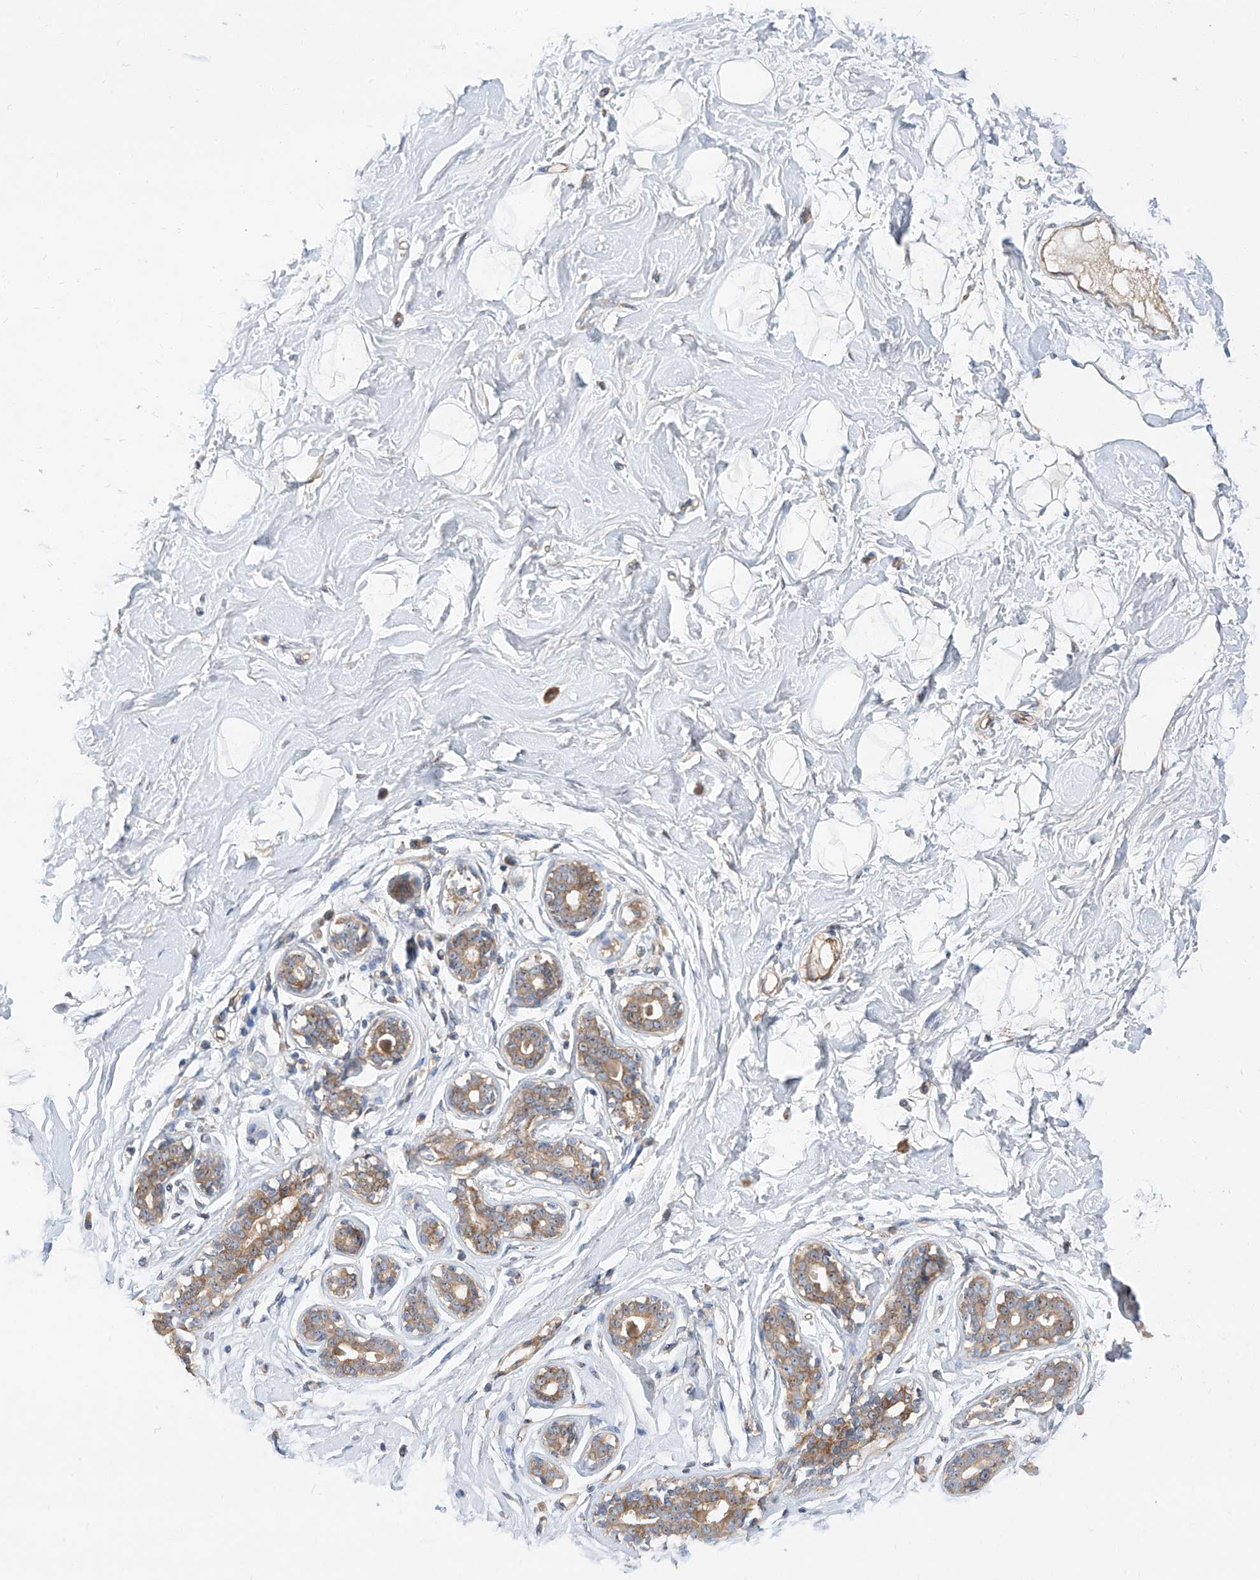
{"staining": {"intensity": "negative", "quantity": "none", "location": "none"}, "tissue": "breast", "cell_type": "Adipocytes", "image_type": "normal", "snomed": [{"axis": "morphology", "description": "Normal tissue, NOS"}, {"axis": "morphology", "description": "Adenoma, NOS"}, {"axis": "topography", "description": "Breast"}], "caption": "DAB immunohistochemical staining of normal human breast reveals no significant staining in adipocytes. (Brightfield microscopy of DAB immunohistochemistry at high magnification).", "gene": "DIRAS3", "patient": {"sex": "female", "age": 23}}